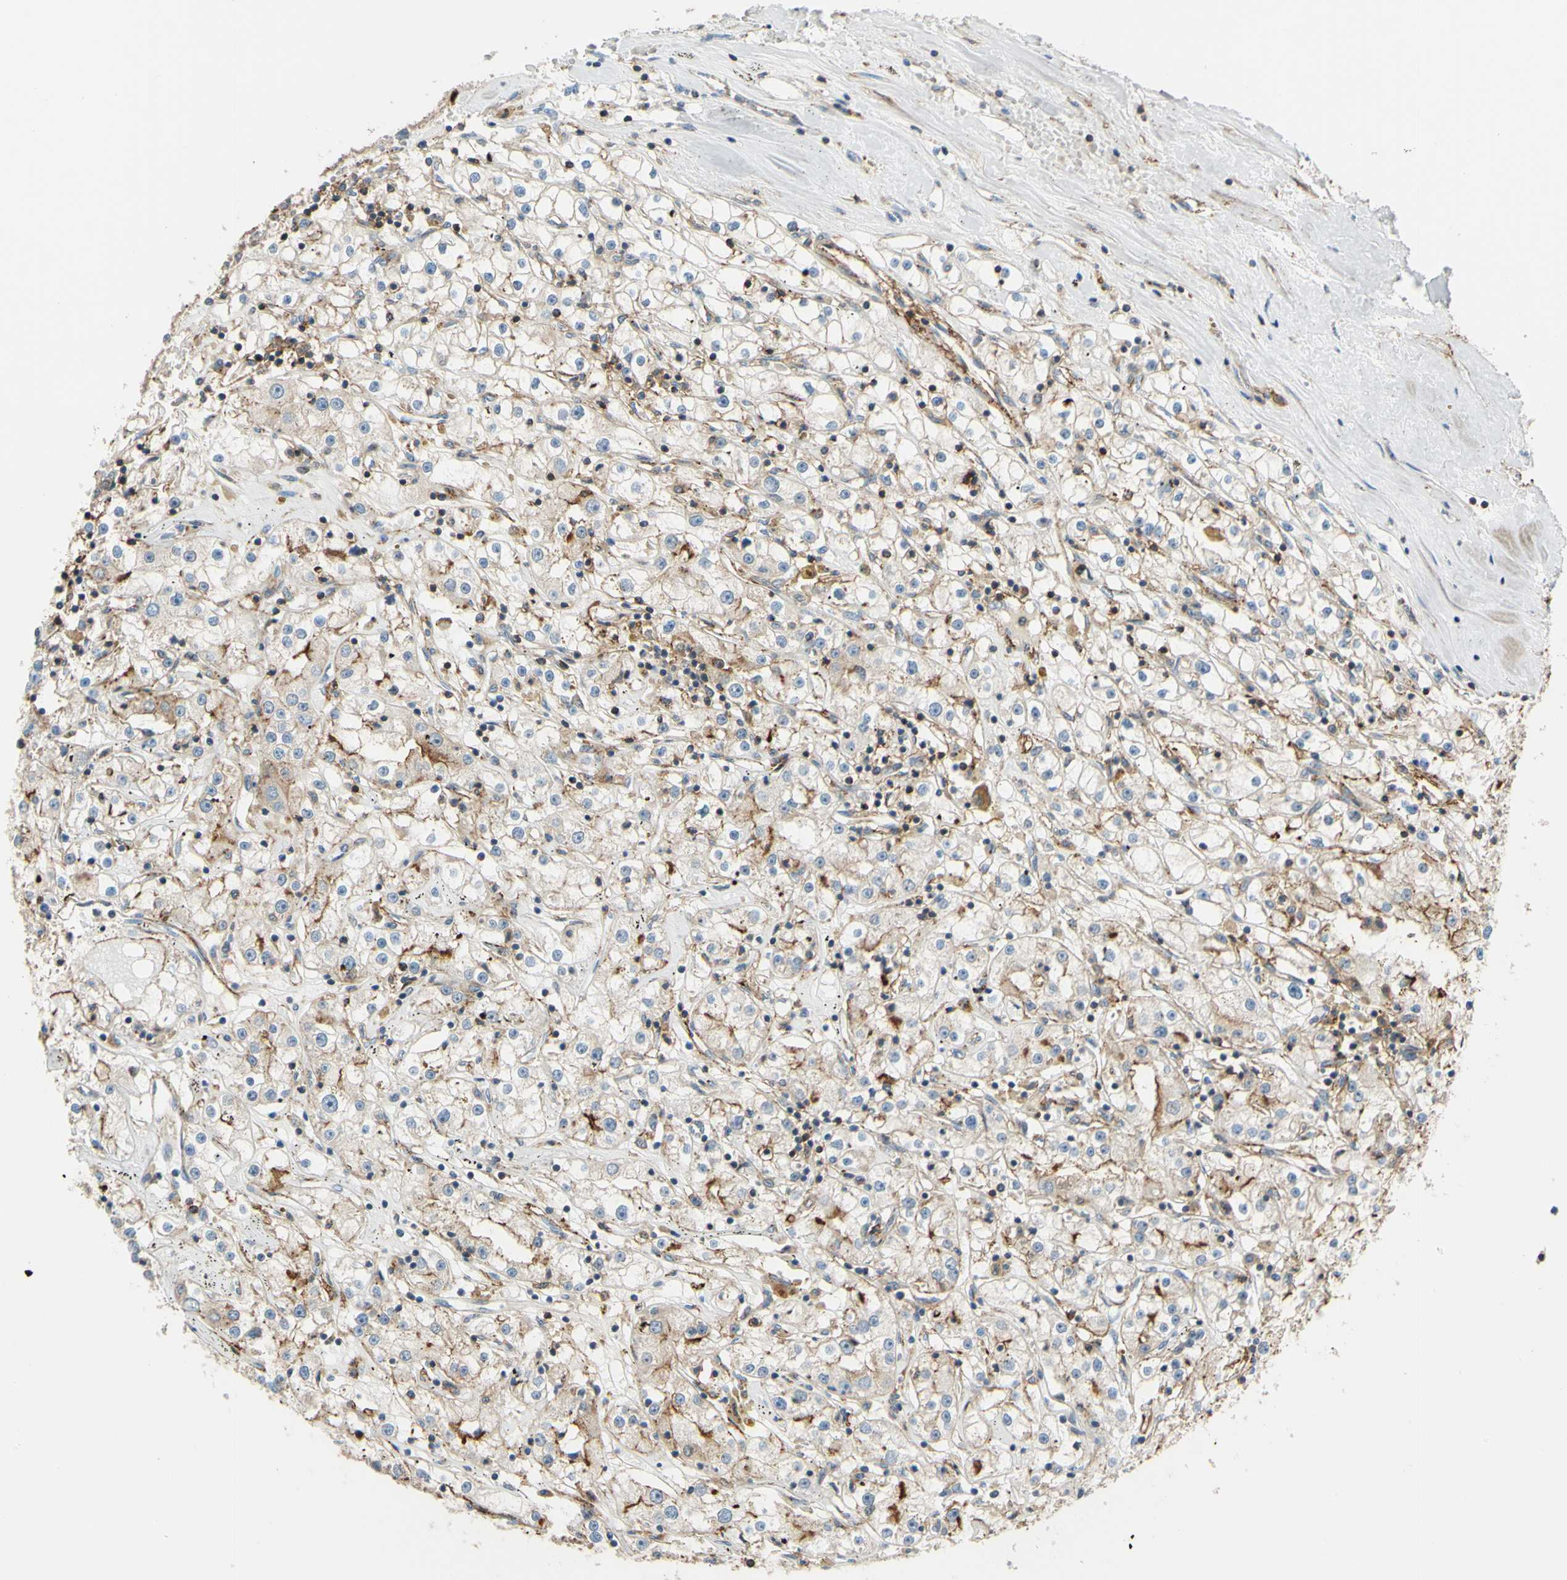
{"staining": {"intensity": "weak", "quantity": "<25%", "location": "cytoplasmic/membranous"}, "tissue": "renal cancer", "cell_type": "Tumor cells", "image_type": "cancer", "snomed": [{"axis": "morphology", "description": "Adenocarcinoma, NOS"}, {"axis": "topography", "description": "Kidney"}], "caption": "DAB immunohistochemical staining of renal cancer (adenocarcinoma) reveals no significant positivity in tumor cells.", "gene": "POR", "patient": {"sex": "male", "age": 56}}